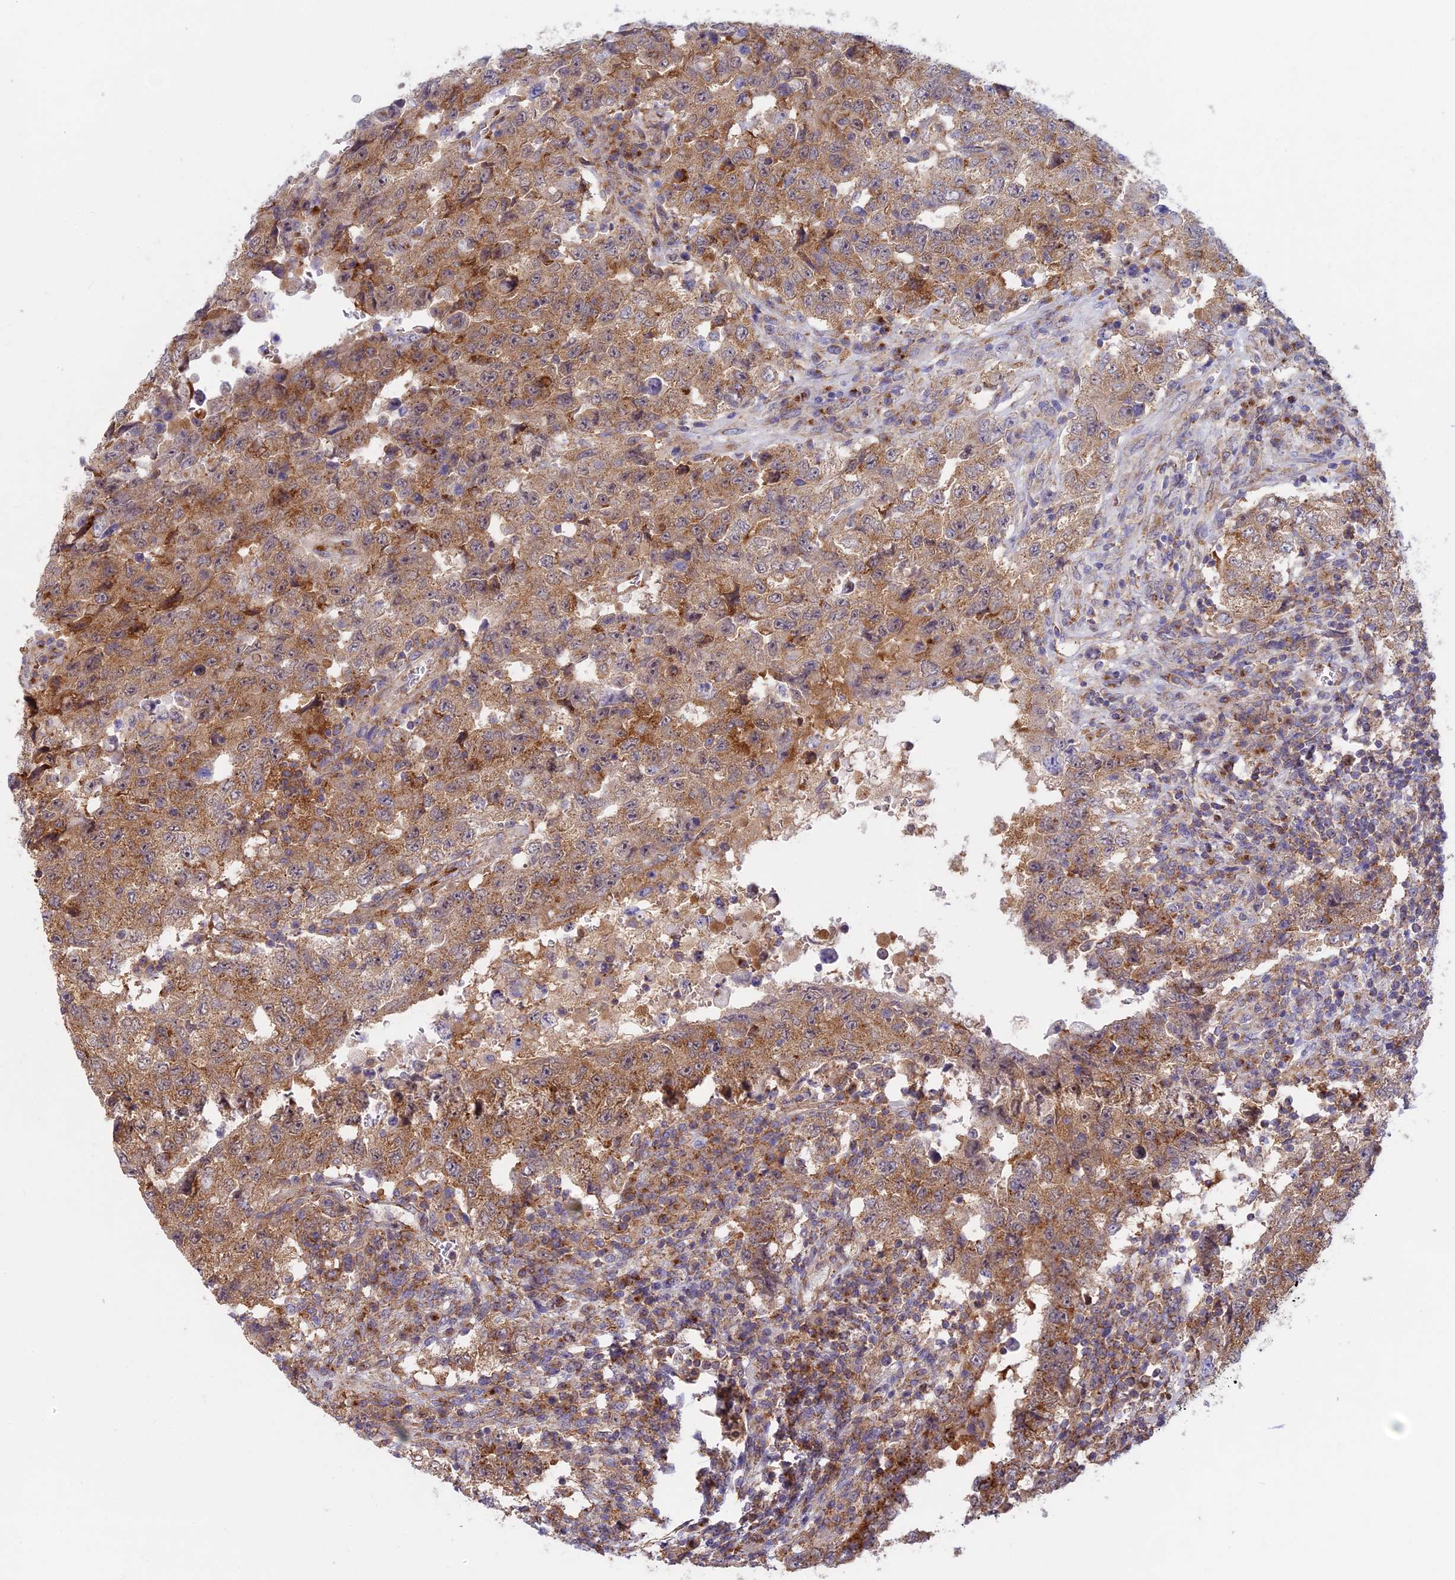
{"staining": {"intensity": "moderate", "quantity": ">75%", "location": "cytoplasmic/membranous"}, "tissue": "testis cancer", "cell_type": "Tumor cells", "image_type": "cancer", "snomed": [{"axis": "morphology", "description": "Carcinoma, Embryonal, NOS"}, {"axis": "topography", "description": "Testis"}], "caption": "A high-resolution image shows immunohistochemistry staining of embryonal carcinoma (testis), which reveals moderate cytoplasmic/membranous positivity in approximately >75% of tumor cells.", "gene": "CLINT1", "patient": {"sex": "male", "age": 26}}